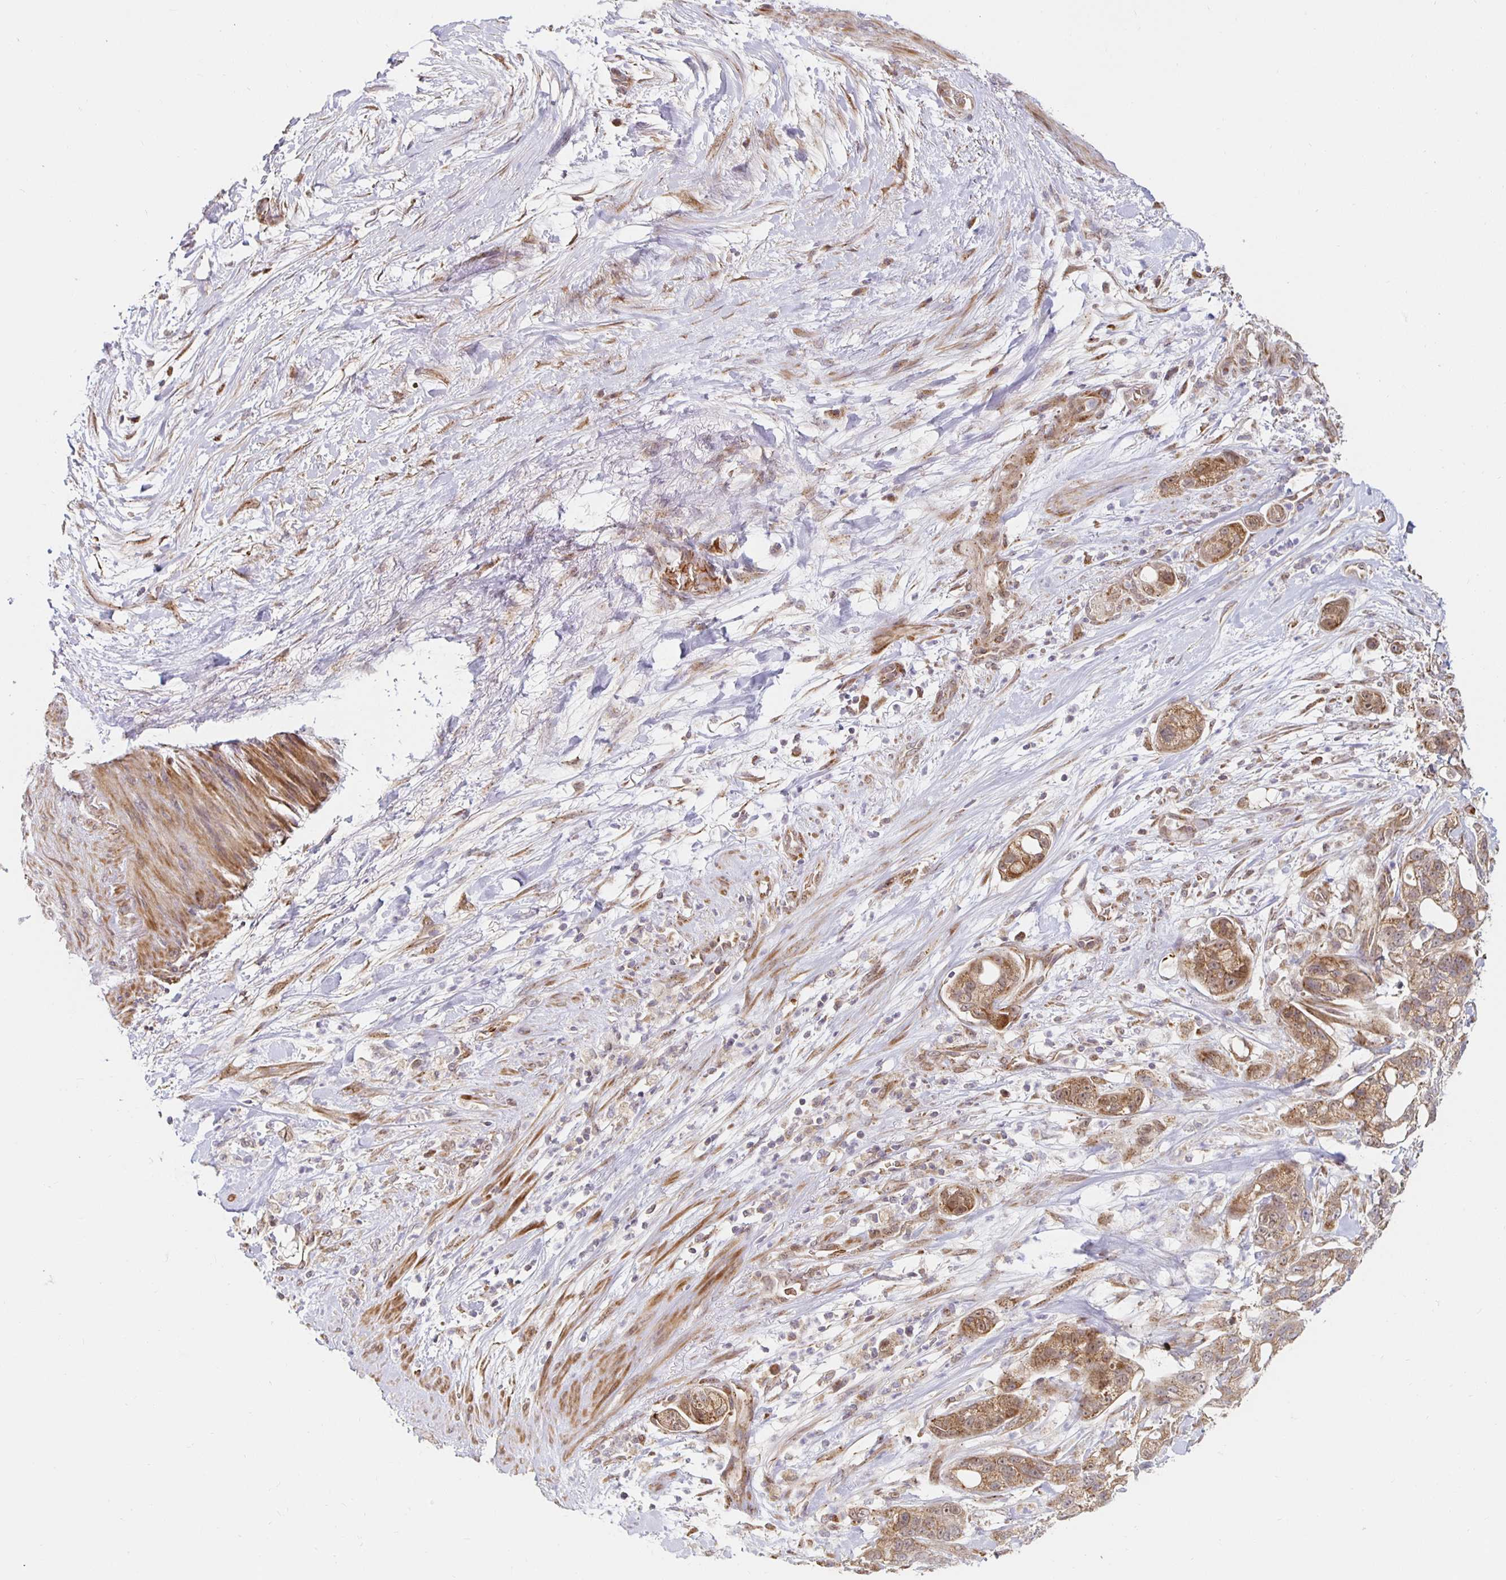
{"staining": {"intensity": "moderate", "quantity": ">75%", "location": "cytoplasmic/membranous"}, "tissue": "pancreatic cancer", "cell_type": "Tumor cells", "image_type": "cancer", "snomed": [{"axis": "morphology", "description": "Adenocarcinoma, NOS"}, {"axis": "topography", "description": "Pancreas"}], "caption": "High-power microscopy captured an immunohistochemistry (IHC) image of pancreatic cancer, revealing moderate cytoplasmic/membranous positivity in about >75% of tumor cells. Using DAB (3,3'-diaminobenzidine) (brown) and hematoxylin (blue) stains, captured at high magnification using brightfield microscopy.", "gene": "MRPL28", "patient": {"sex": "female", "age": 69}}